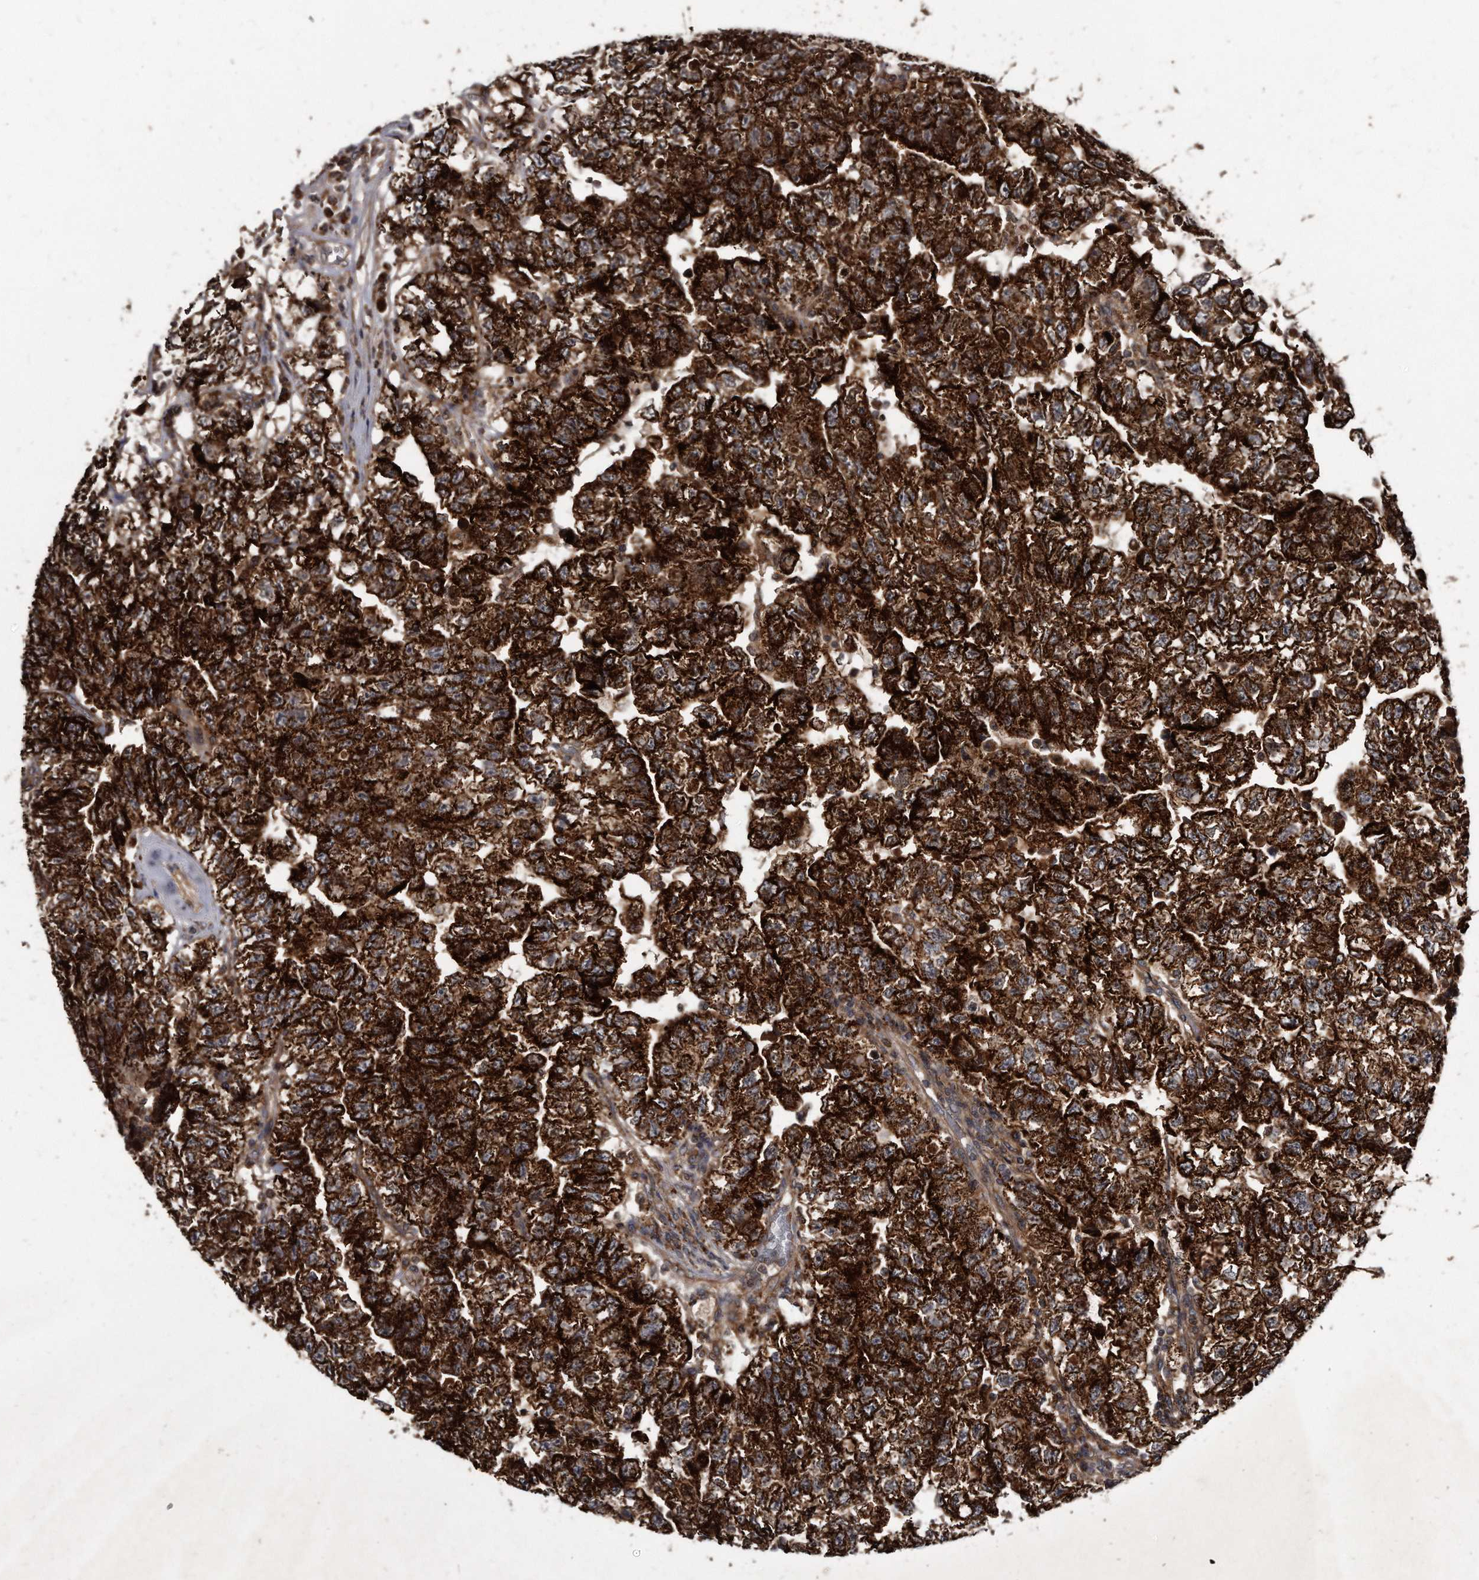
{"staining": {"intensity": "strong", "quantity": ">75%", "location": "cytoplasmic/membranous"}, "tissue": "testis cancer", "cell_type": "Tumor cells", "image_type": "cancer", "snomed": [{"axis": "morphology", "description": "Carcinoma, Embryonal, NOS"}, {"axis": "topography", "description": "Testis"}], "caption": "Strong cytoplasmic/membranous protein staining is appreciated in approximately >75% of tumor cells in testis embryonal carcinoma.", "gene": "FAM136A", "patient": {"sex": "male", "age": 36}}